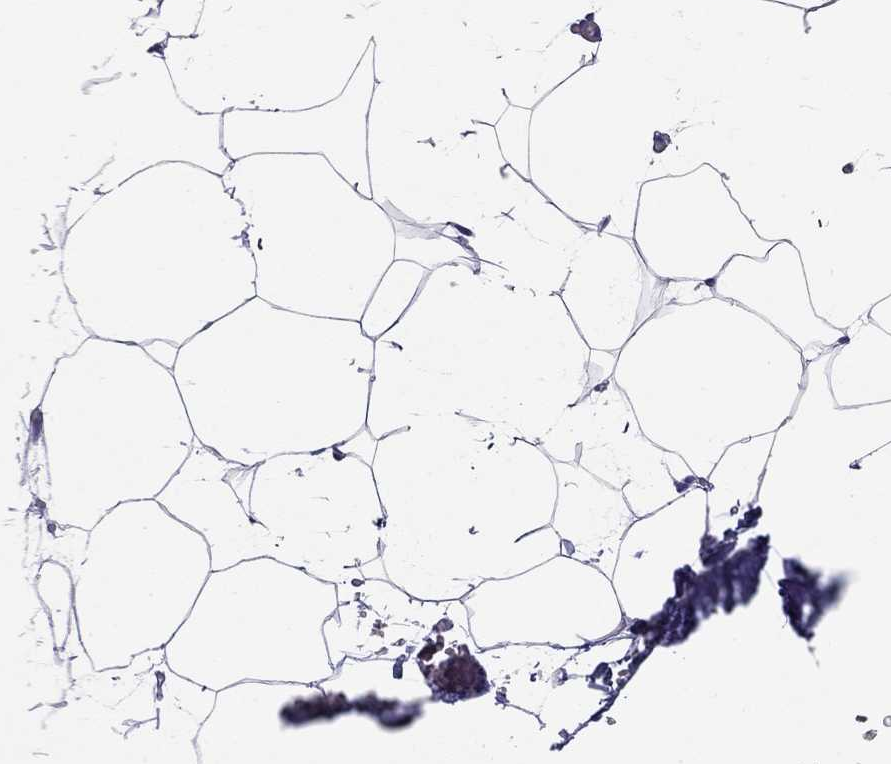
{"staining": {"intensity": "negative", "quantity": "none", "location": "none"}, "tissue": "adipose tissue", "cell_type": "Adipocytes", "image_type": "normal", "snomed": [{"axis": "morphology", "description": "Normal tissue, NOS"}, {"axis": "topography", "description": "Adipose tissue"}], "caption": "DAB immunohistochemical staining of normal human adipose tissue reveals no significant staining in adipocytes. The staining is performed using DAB brown chromogen with nuclei counter-stained in using hematoxylin.", "gene": "HLA", "patient": {"sex": "male", "age": 57}}